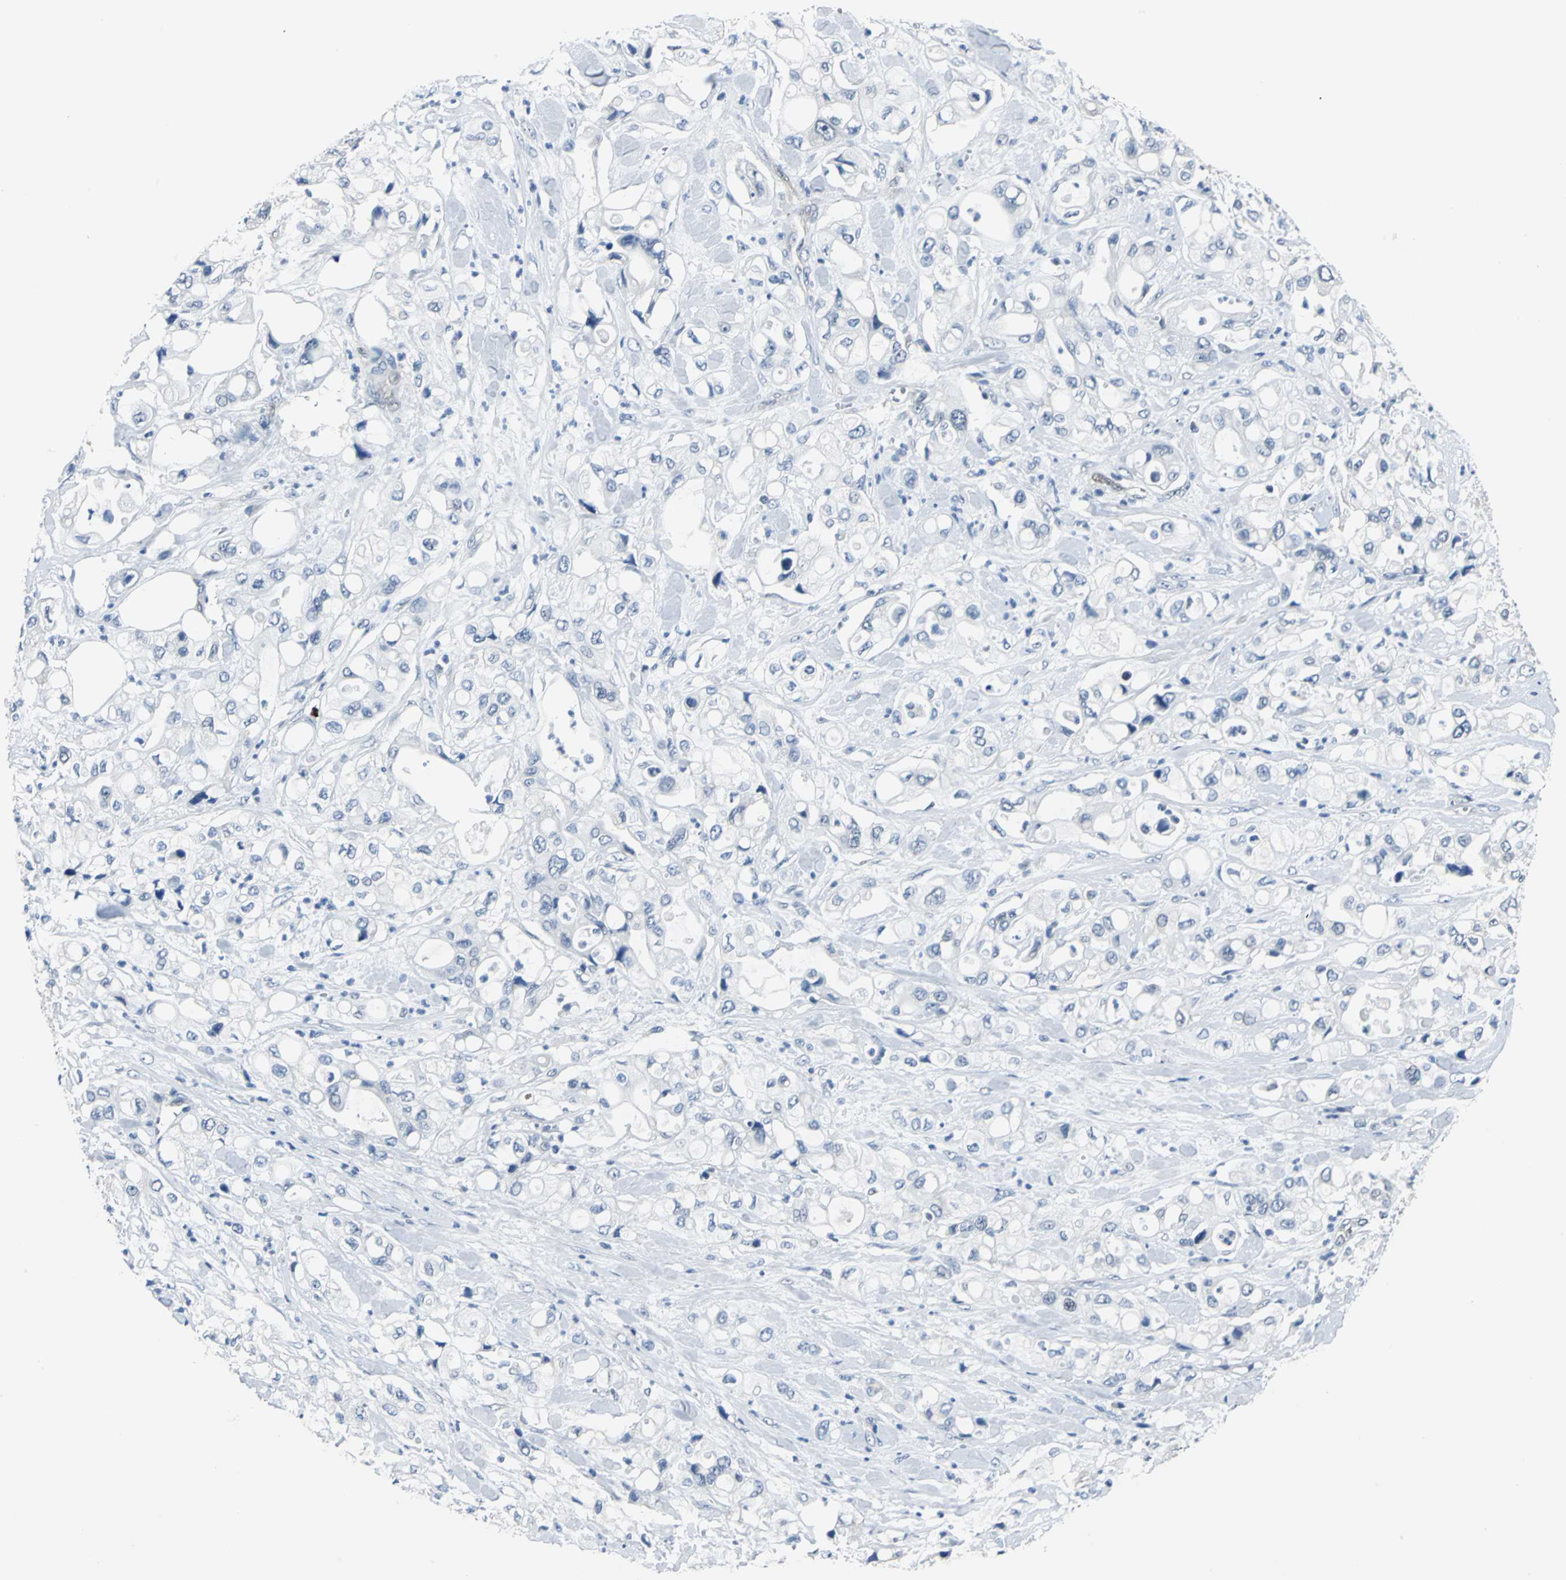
{"staining": {"intensity": "negative", "quantity": "none", "location": "none"}, "tissue": "pancreatic cancer", "cell_type": "Tumor cells", "image_type": "cancer", "snomed": [{"axis": "morphology", "description": "Adenocarcinoma, NOS"}, {"axis": "topography", "description": "Pancreas"}], "caption": "Tumor cells show no significant protein staining in pancreatic cancer.", "gene": "ZNF415", "patient": {"sex": "male", "age": 70}}